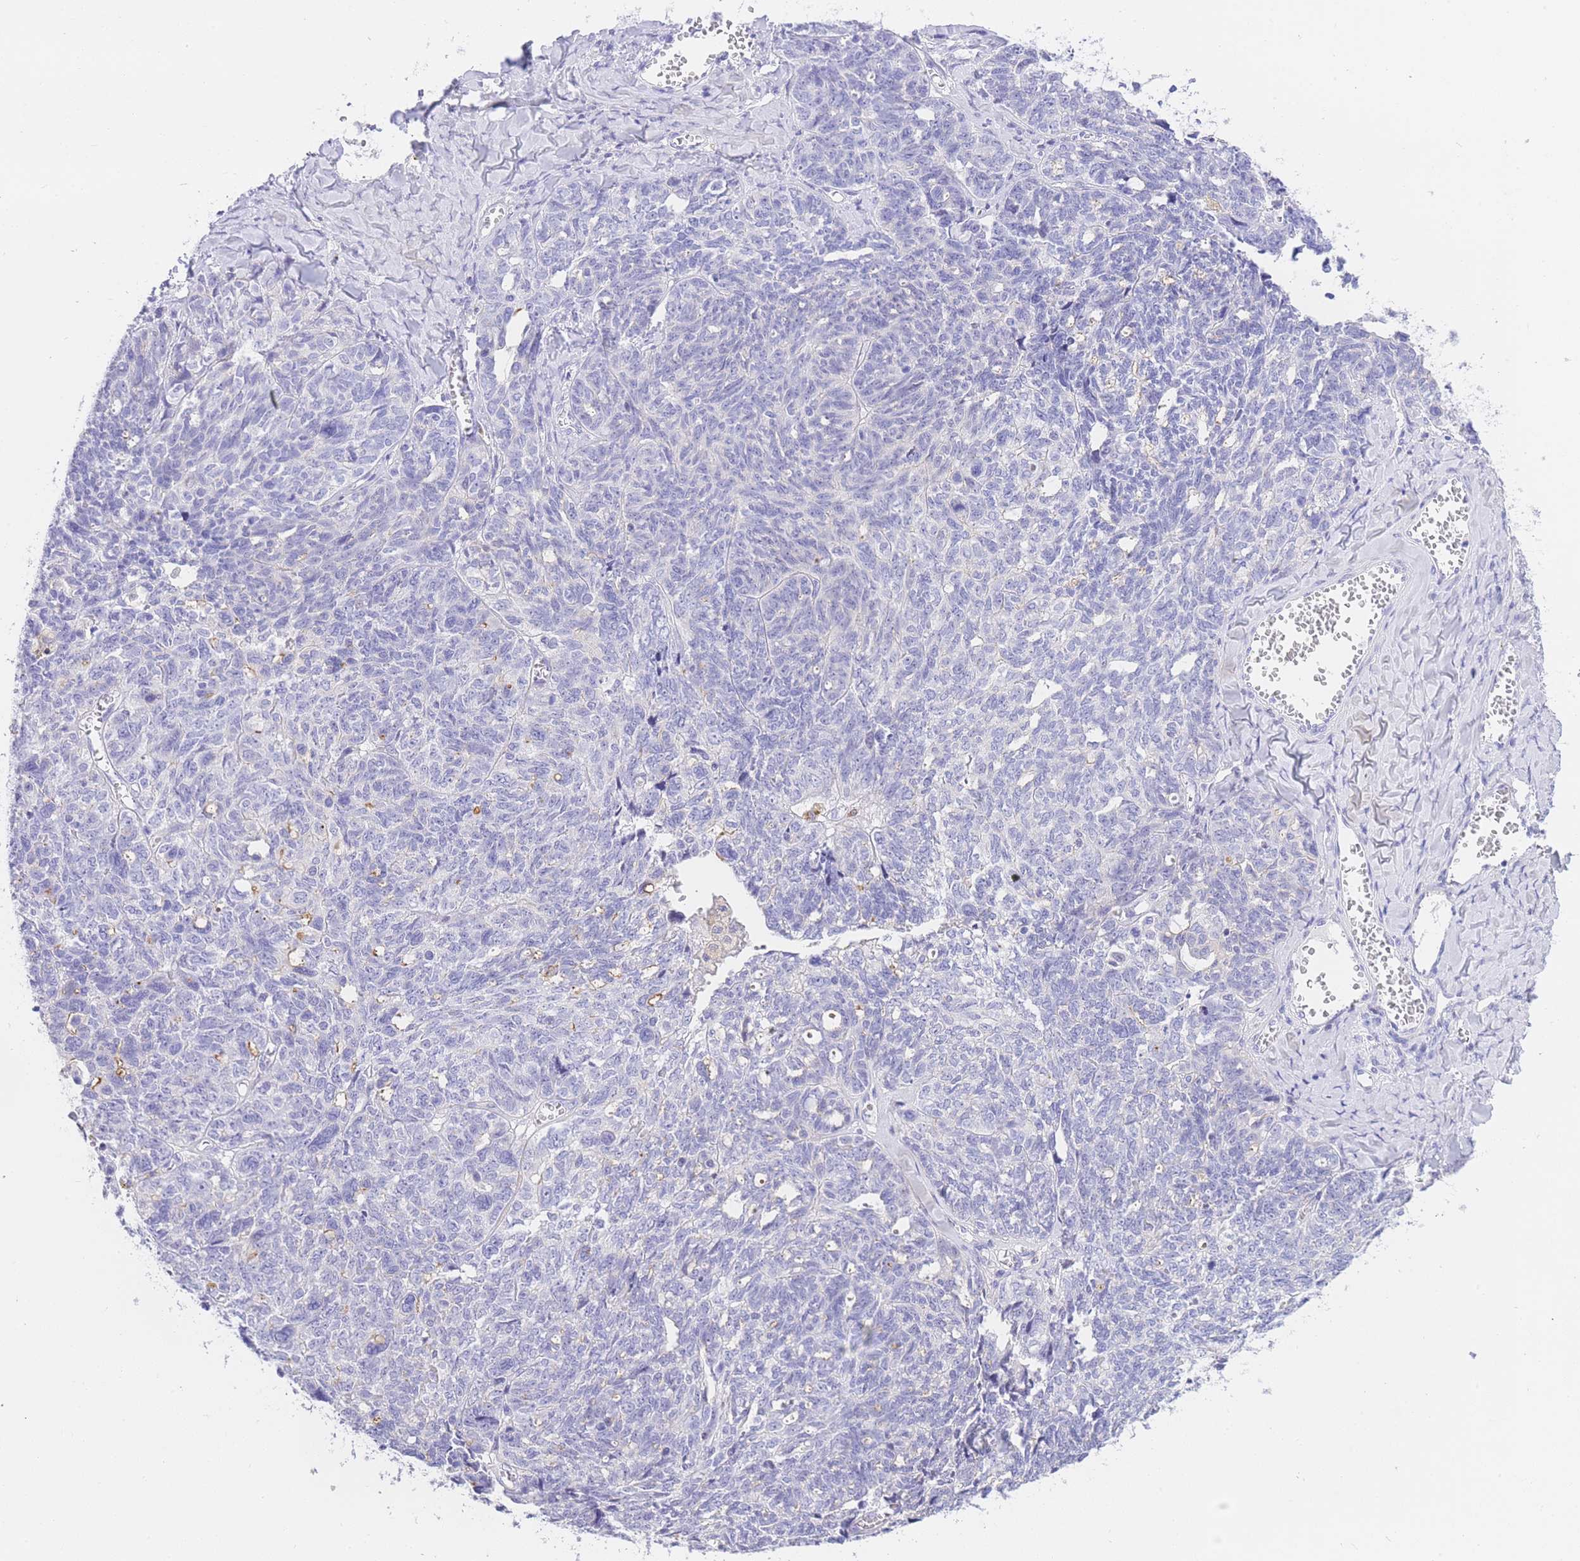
{"staining": {"intensity": "negative", "quantity": "none", "location": "none"}, "tissue": "ovarian cancer", "cell_type": "Tumor cells", "image_type": "cancer", "snomed": [{"axis": "morphology", "description": "Cystadenocarcinoma, serous, NOS"}, {"axis": "topography", "description": "Ovary"}], "caption": "This is a micrograph of immunohistochemistry (IHC) staining of ovarian serous cystadenocarcinoma, which shows no positivity in tumor cells.", "gene": "TIFAB", "patient": {"sex": "female", "age": 79}}